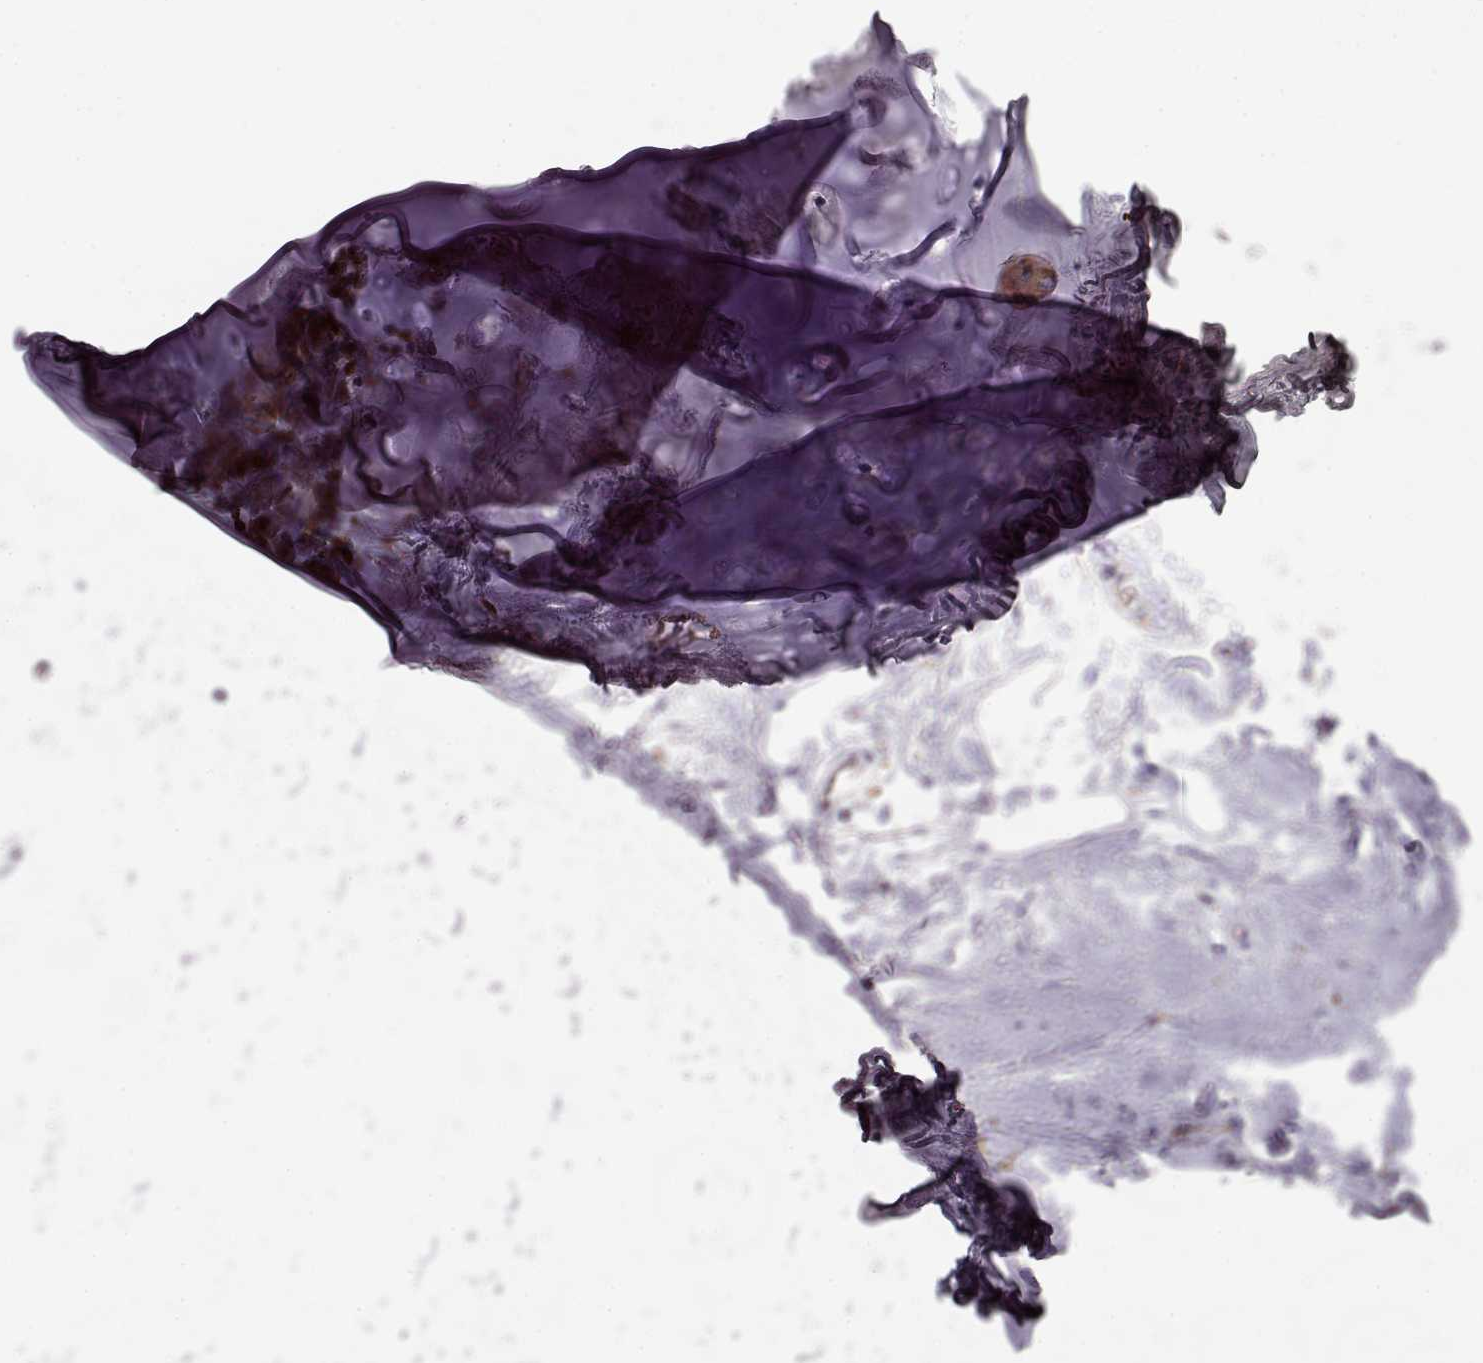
{"staining": {"intensity": "negative", "quantity": "none", "location": "none"}, "tissue": "adipose tissue", "cell_type": "Adipocytes", "image_type": "normal", "snomed": [{"axis": "morphology", "description": "Normal tissue, NOS"}, {"axis": "topography", "description": "Lymph node"}, {"axis": "topography", "description": "Bronchus"}], "caption": "The IHC micrograph has no significant expression in adipocytes of adipose tissue.", "gene": "CCNF", "patient": {"sex": "female", "age": 70}}